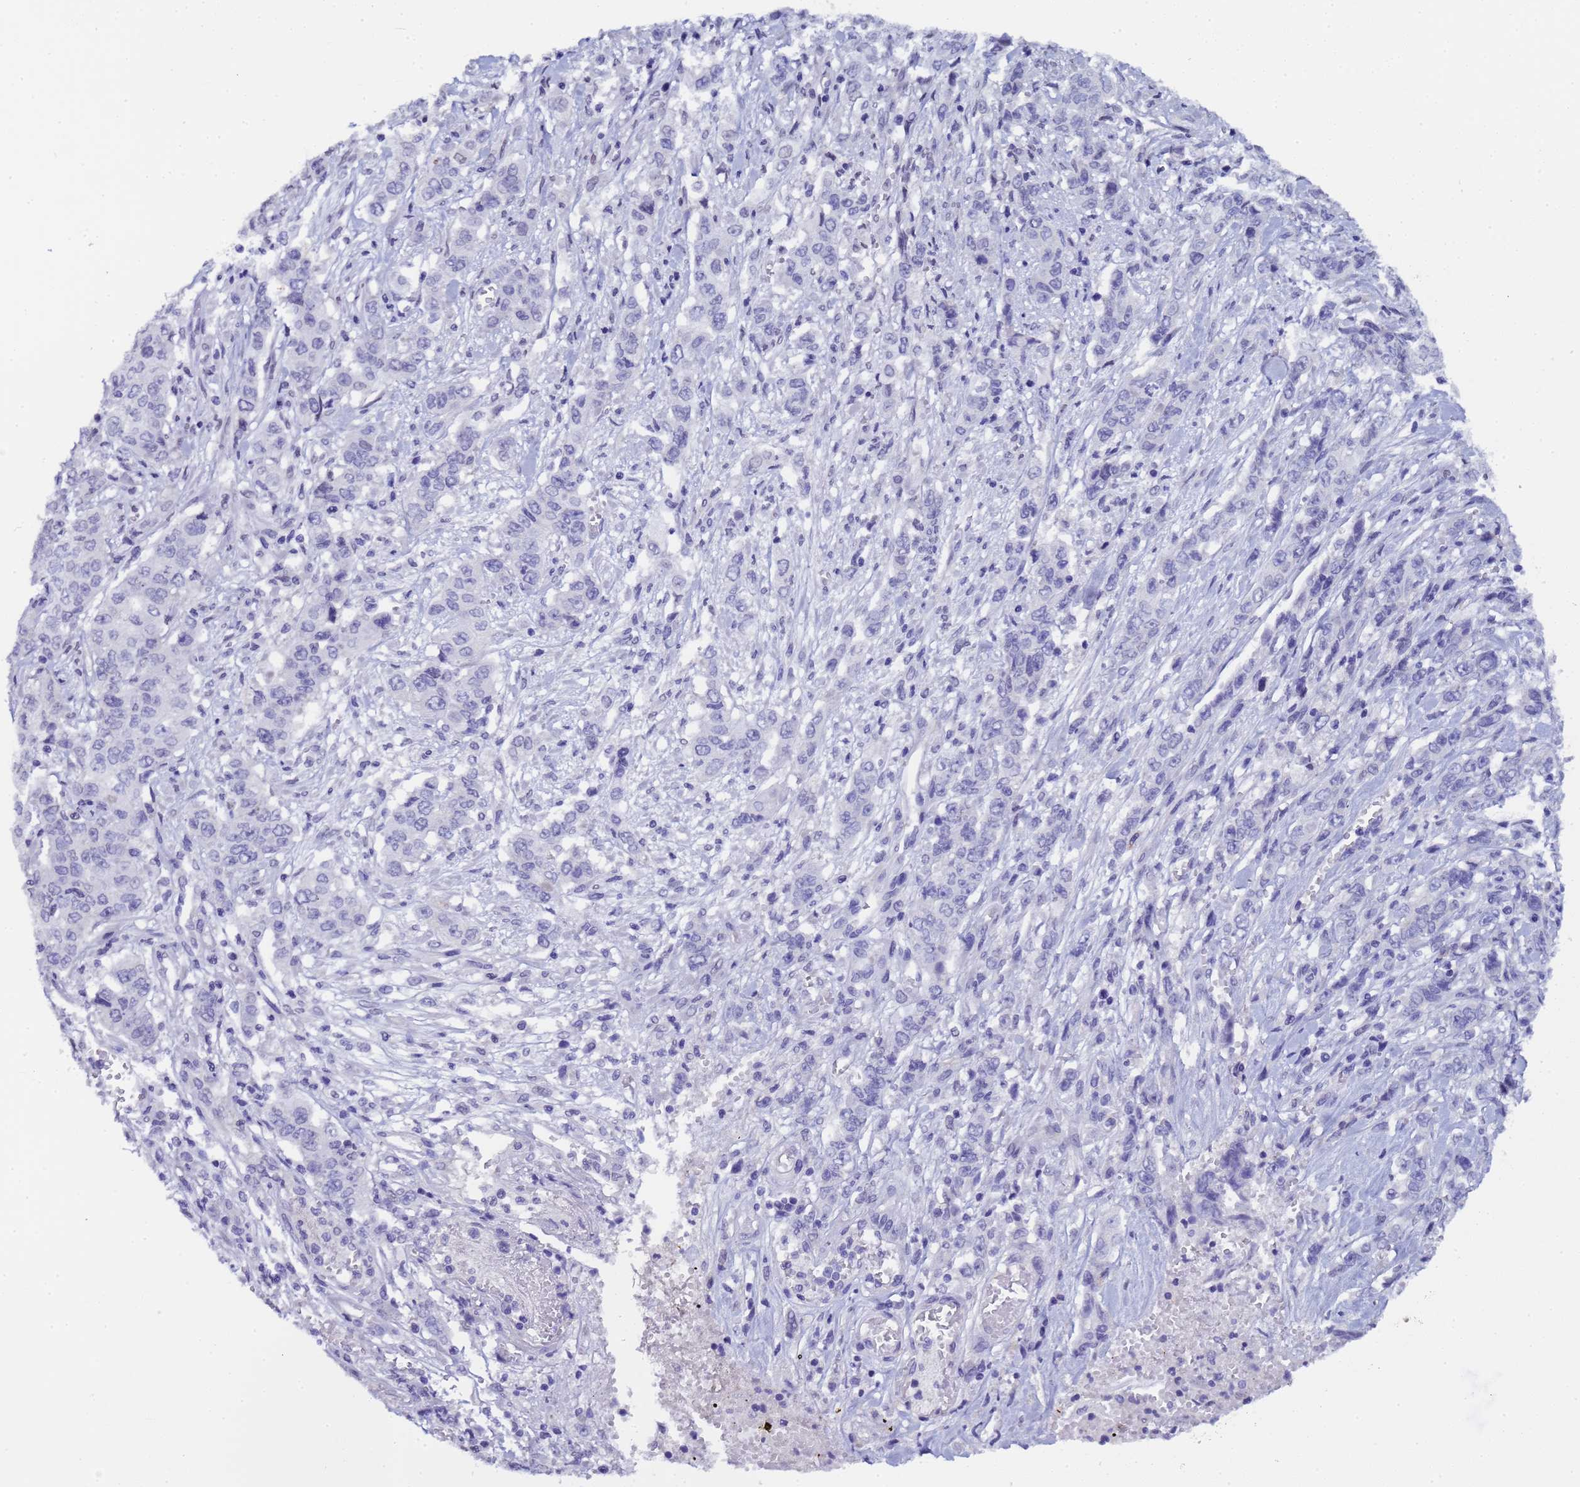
{"staining": {"intensity": "negative", "quantity": "none", "location": "none"}, "tissue": "stomach cancer", "cell_type": "Tumor cells", "image_type": "cancer", "snomed": [{"axis": "morphology", "description": "Normal tissue, NOS"}, {"axis": "morphology", "description": "Adenocarcinoma, NOS"}, {"axis": "topography", "description": "Stomach"}], "caption": "A high-resolution image shows immunohistochemistry staining of stomach cancer, which reveals no significant staining in tumor cells. (DAB (3,3'-diaminobenzidine) IHC, high magnification).", "gene": "CTRC", "patient": {"sex": "female", "age": 64}}